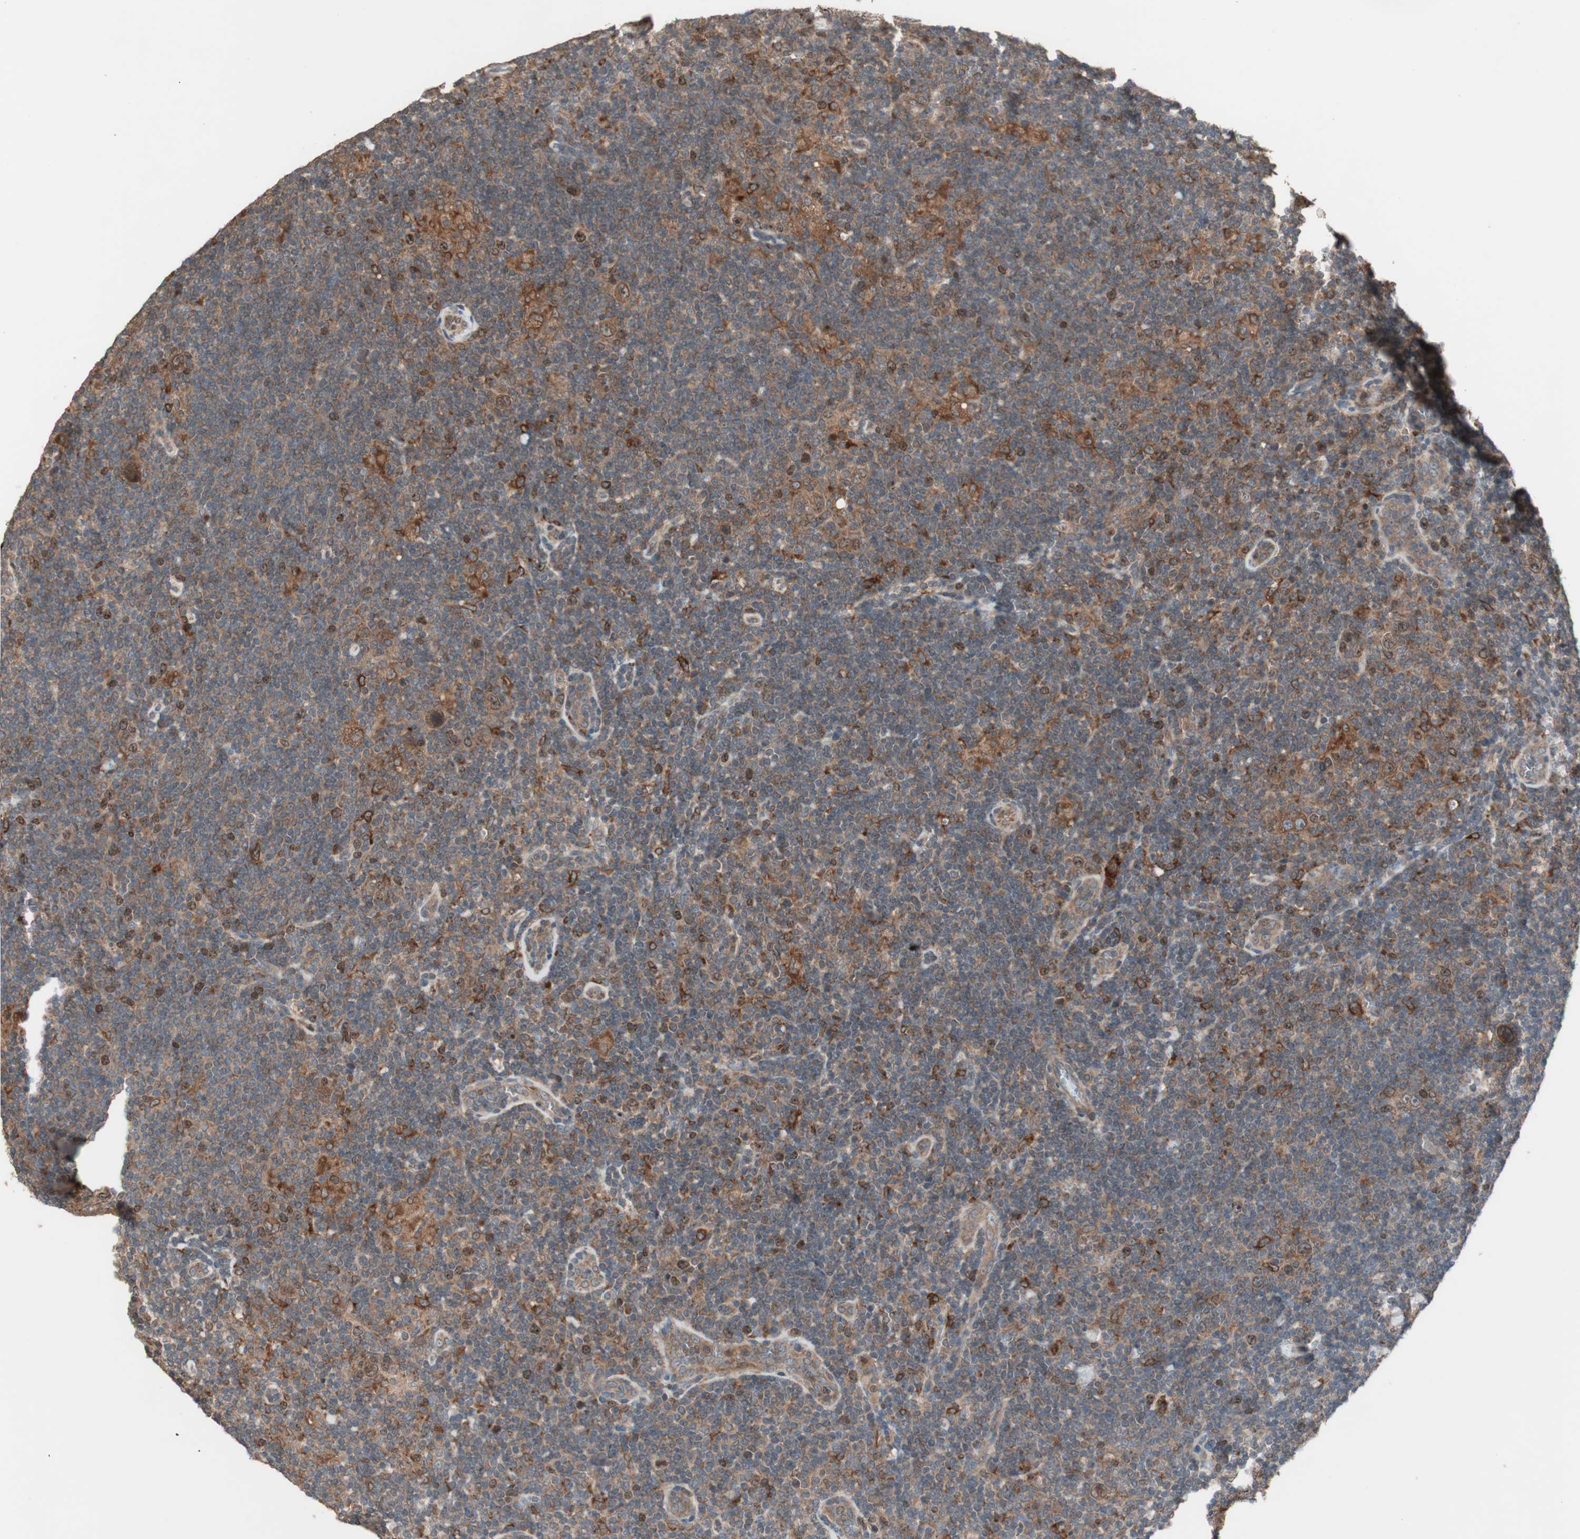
{"staining": {"intensity": "moderate", "quantity": ">75%", "location": "cytoplasmic/membranous"}, "tissue": "lymphoma", "cell_type": "Tumor cells", "image_type": "cancer", "snomed": [{"axis": "morphology", "description": "Hodgkin's disease, NOS"}, {"axis": "topography", "description": "Lymph node"}], "caption": "Immunohistochemical staining of human Hodgkin's disease shows medium levels of moderate cytoplasmic/membranous positivity in approximately >75% of tumor cells.", "gene": "ATP6AP2", "patient": {"sex": "female", "age": 57}}